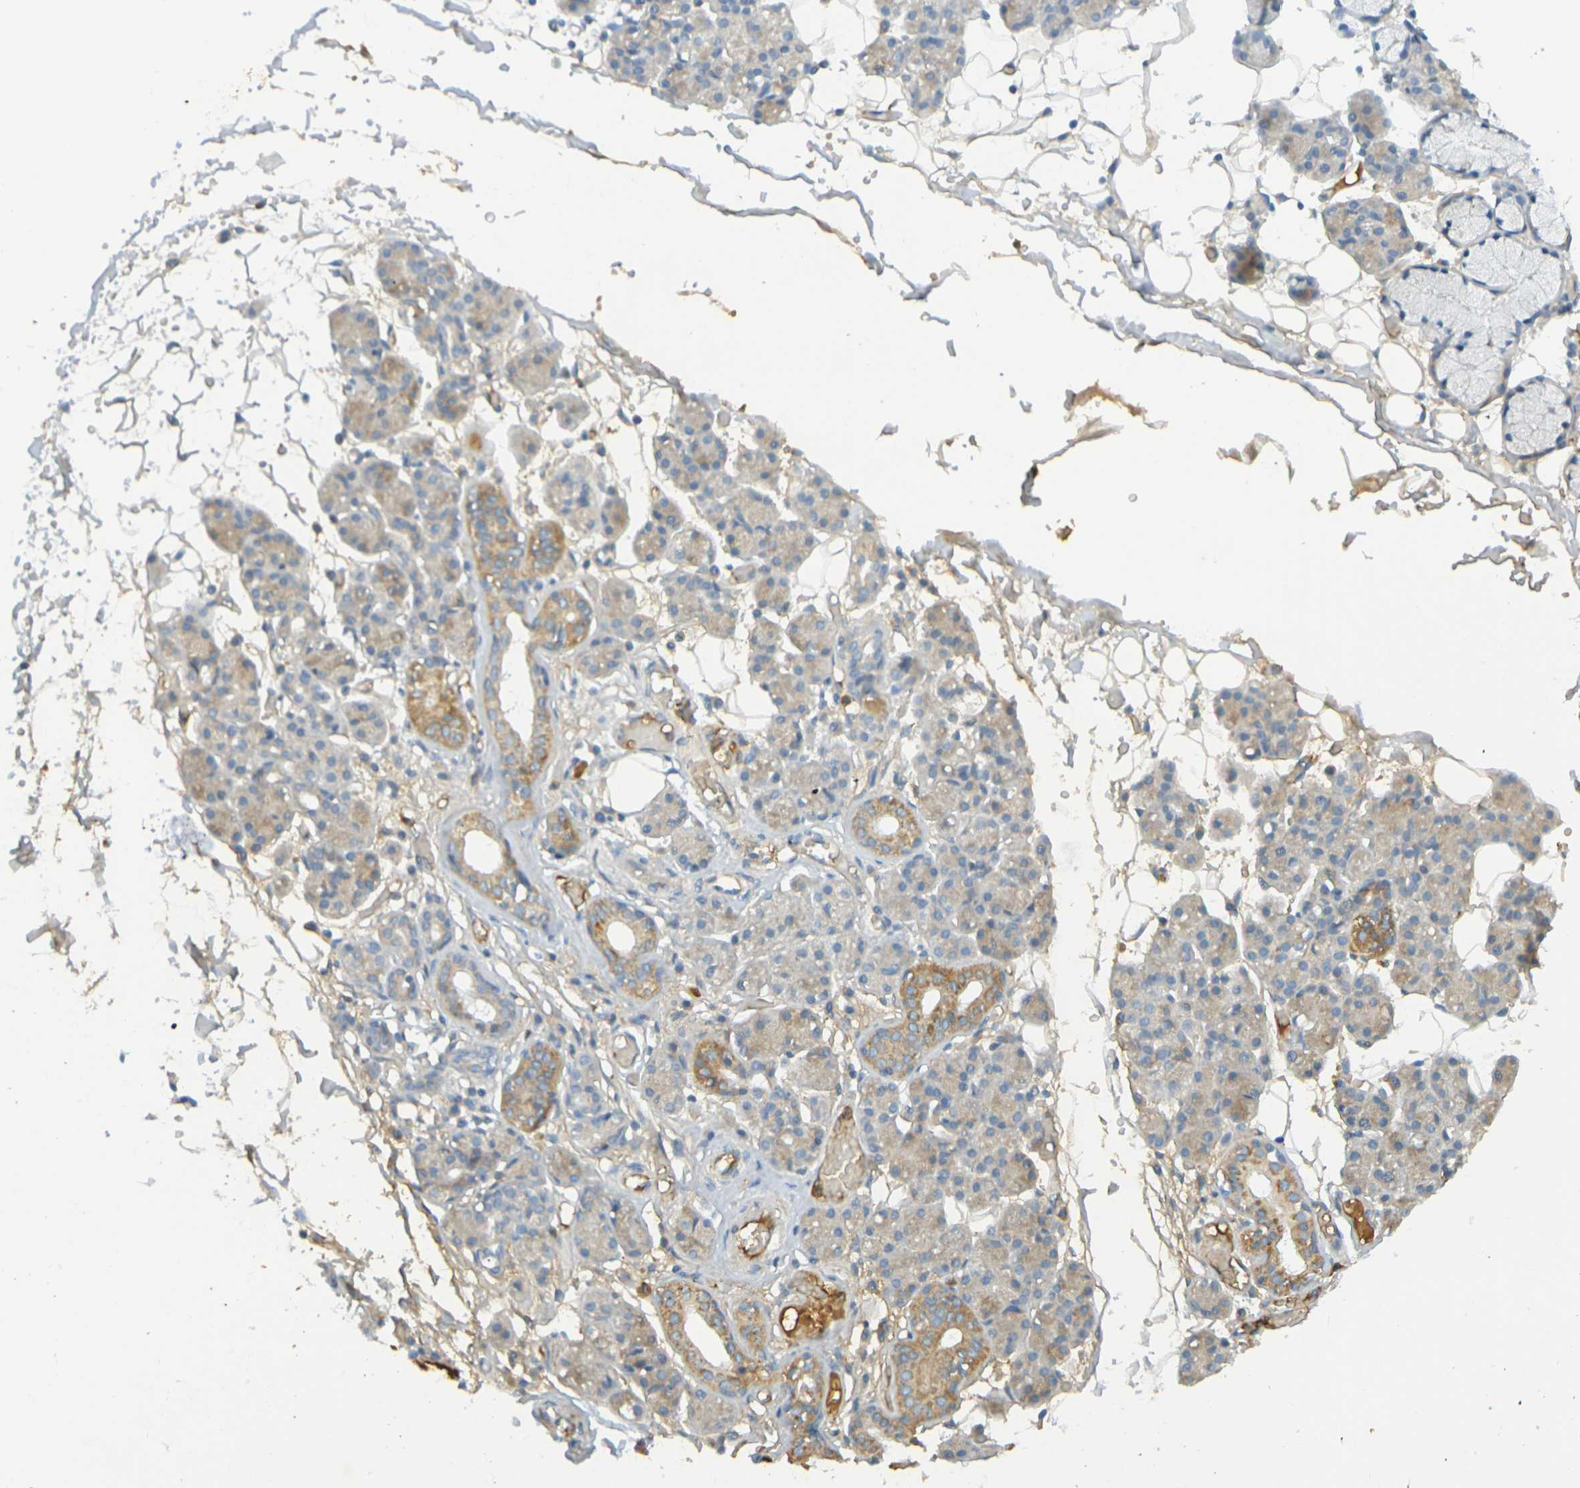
{"staining": {"intensity": "moderate", "quantity": "25%-75%", "location": "cytoplasmic/membranous"}, "tissue": "salivary gland", "cell_type": "Glandular cells", "image_type": "normal", "snomed": [{"axis": "morphology", "description": "Normal tissue, NOS"}, {"axis": "topography", "description": "Salivary gland"}], "caption": "Immunohistochemistry (DAB (3,3'-diaminobenzidine)) staining of benign human salivary gland shows moderate cytoplasmic/membranous protein staining in about 25%-75% of glandular cells.", "gene": "C1QA", "patient": {"sex": "male", "age": 63}}